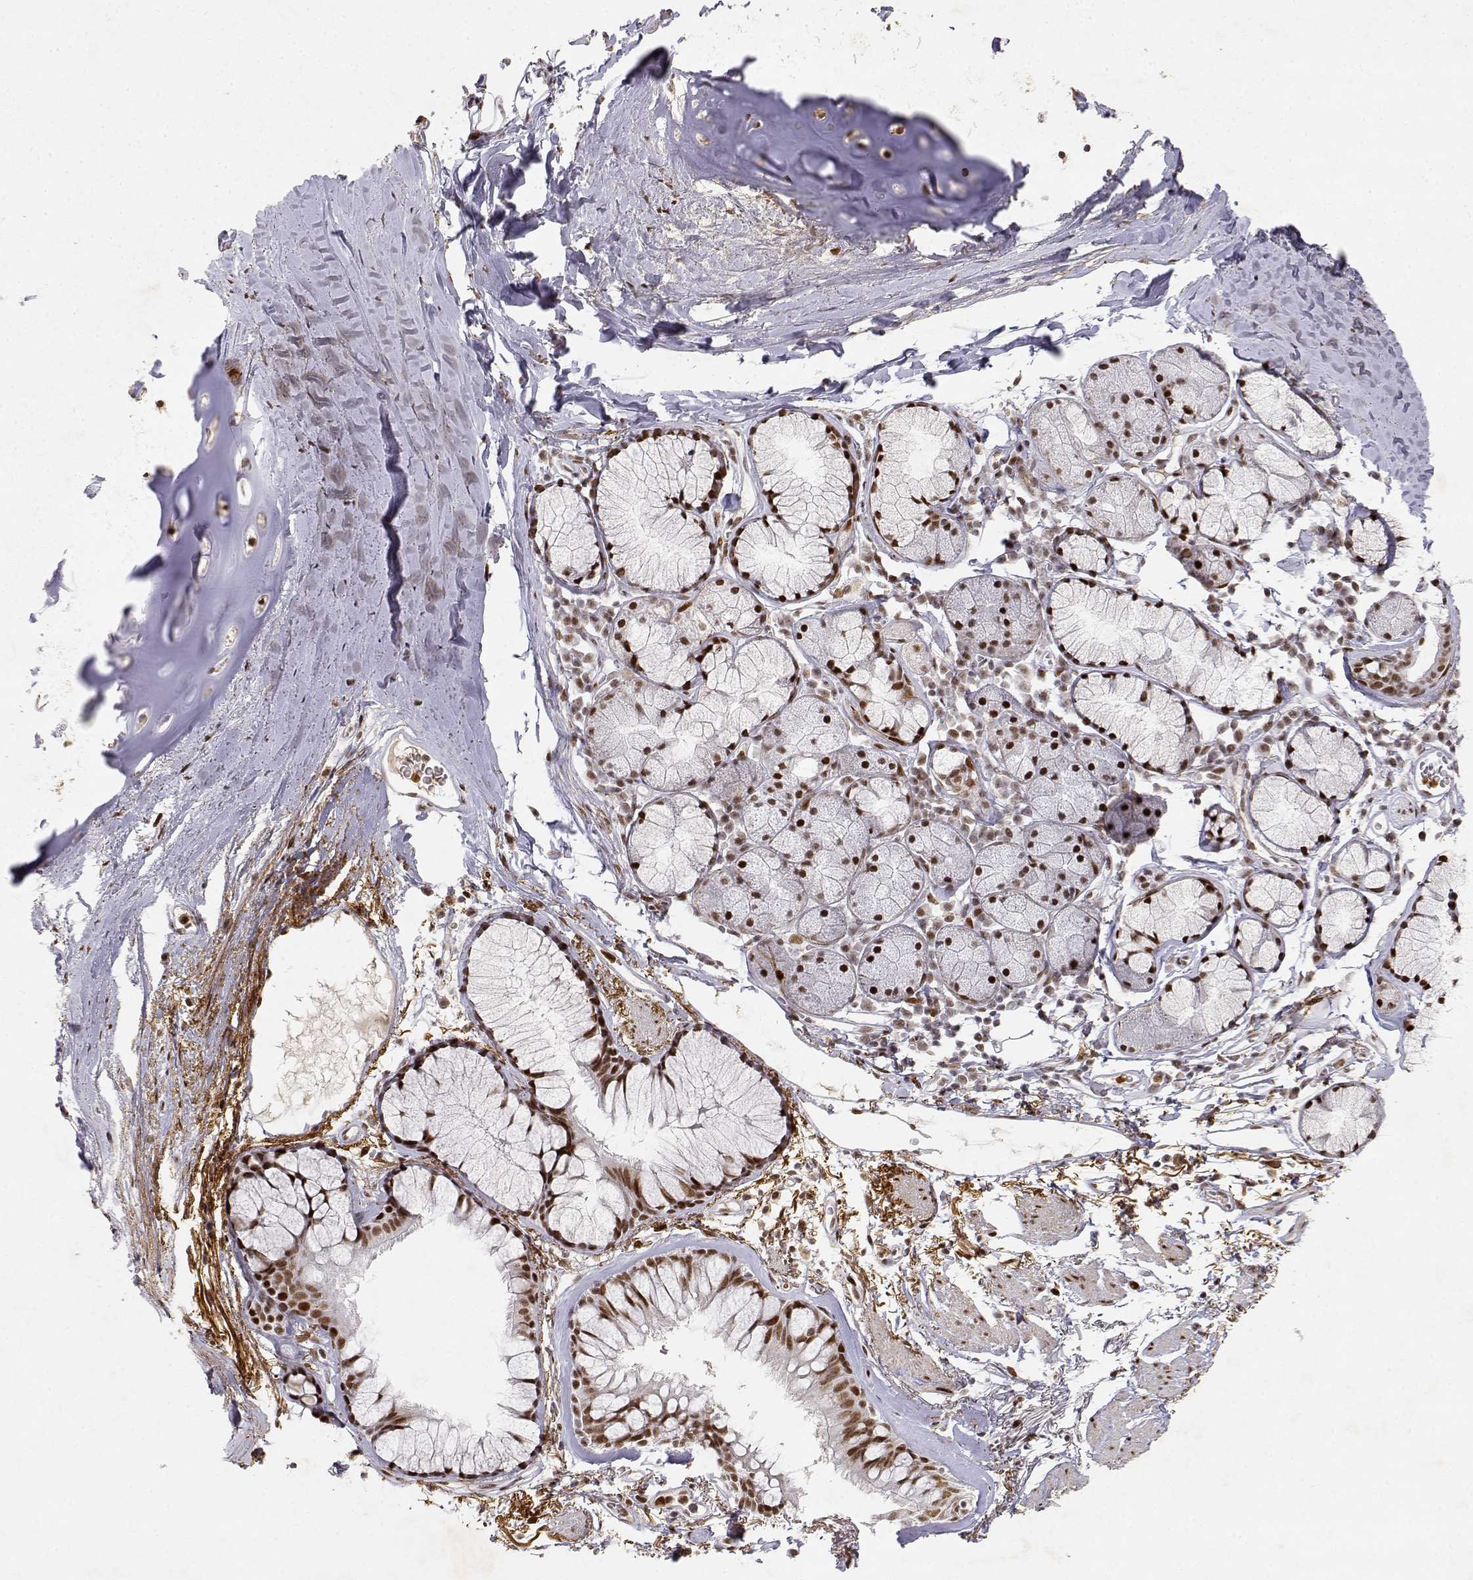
{"staining": {"intensity": "moderate", "quantity": ">75%", "location": "nuclear"}, "tissue": "bronchus", "cell_type": "Respiratory epithelial cells", "image_type": "normal", "snomed": [{"axis": "morphology", "description": "Normal tissue, NOS"}, {"axis": "morphology", "description": "Squamous cell carcinoma, NOS"}, {"axis": "topography", "description": "Cartilage tissue"}, {"axis": "topography", "description": "Bronchus"}], "caption": "Protein expression analysis of benign bronchus reveals moderate nuclear positivity in about >75% of respiratory epithelial cells. The staining is performed using DAB brown chromogen to label protein expression. The nuclei are counter-stained blue using hematoxylin.", "gene": "RSF1", "patient": {"sex": "male", "age": 72}}